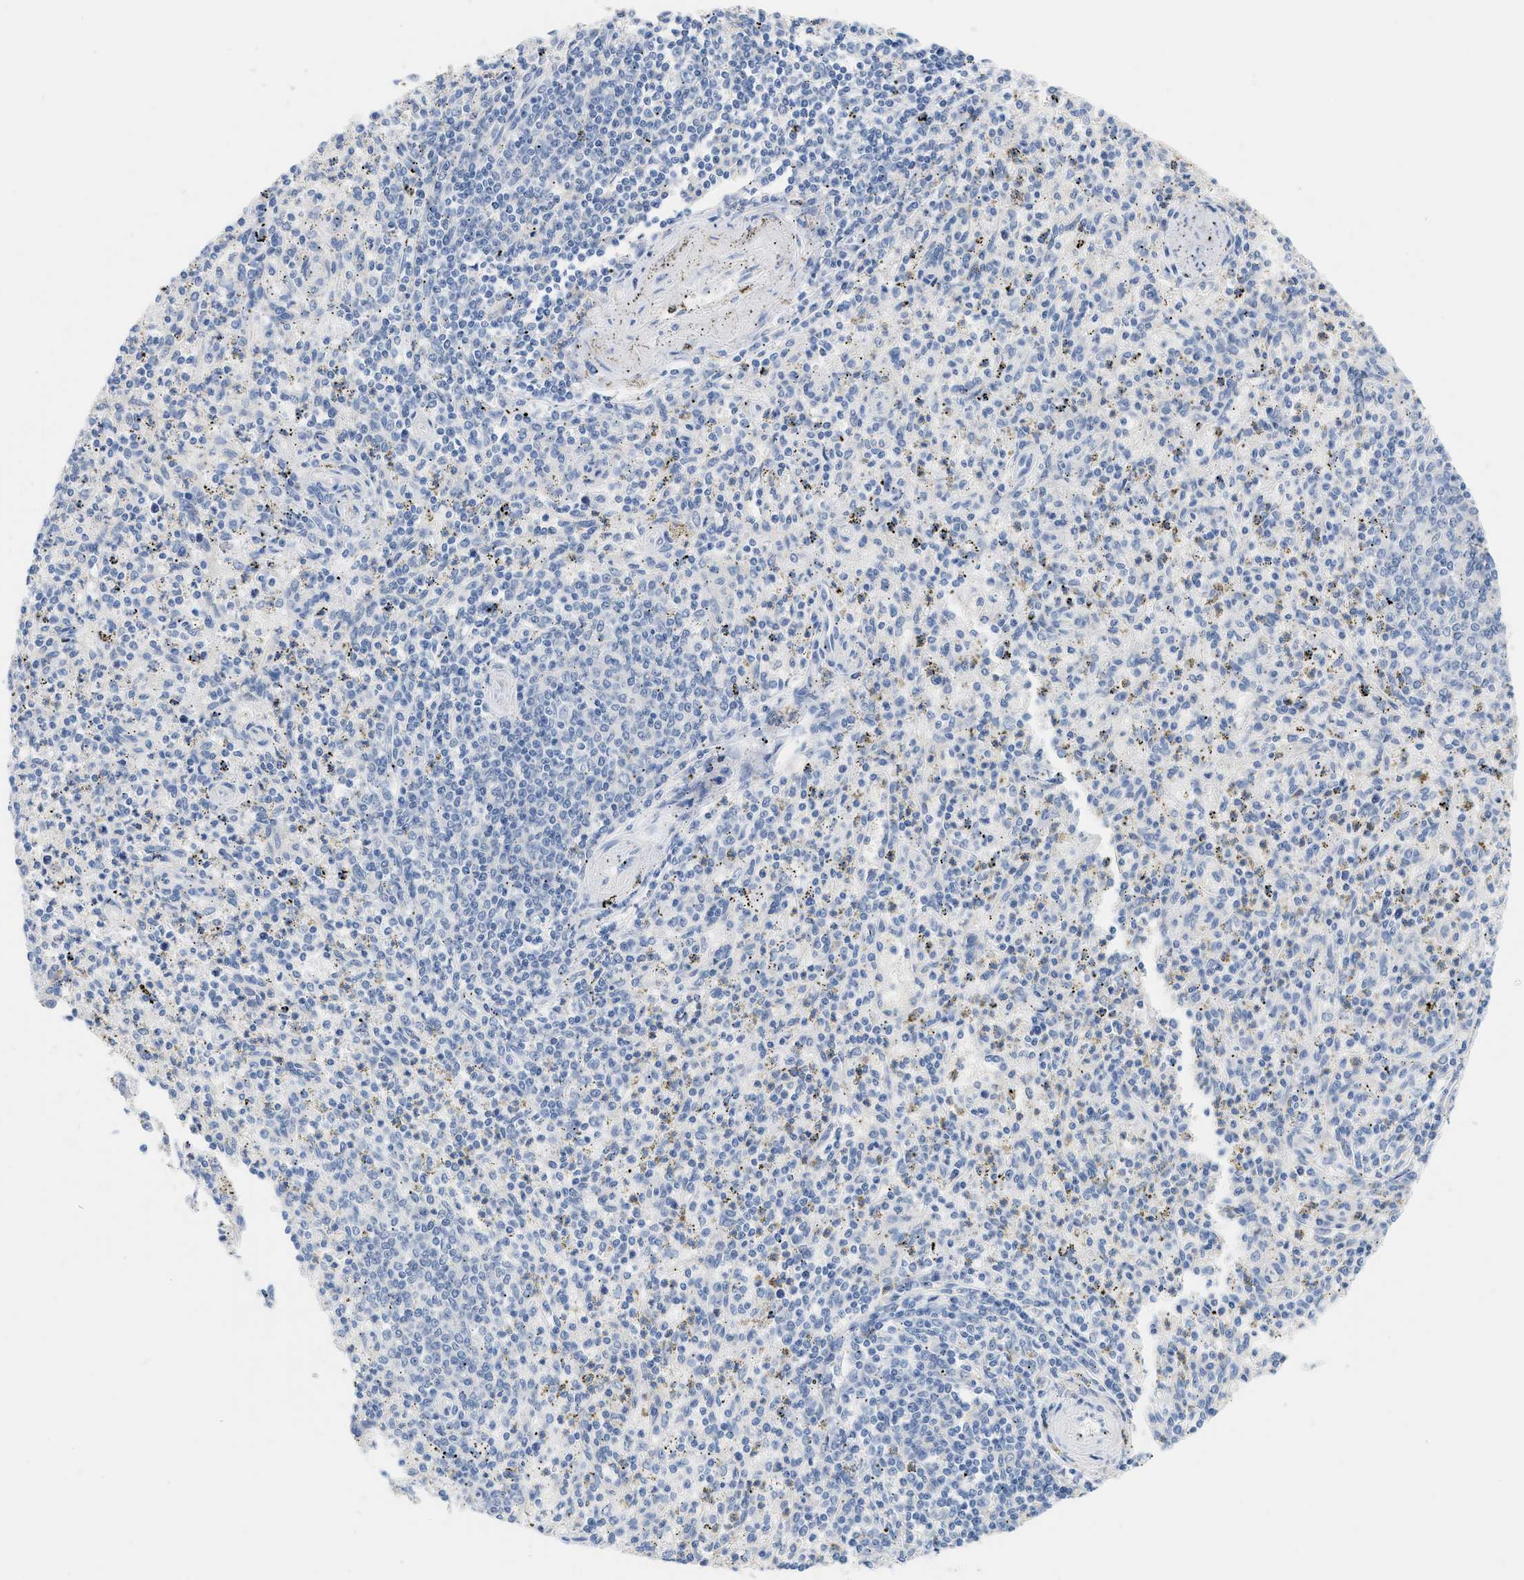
{"staining": {"intensity": "negative", "quantity": "none", "location": "none"}, "tissue": "spleen", "cell_type": "Cells in red pulp", "image_type": "normal", "snomed": [{"axis": "morphology", "description": "Normal tissue, NOS"}, {"axis": "topography", "description": "Spleen"}], "caption": "Immunohistochemistry (IHC) of benign human spleen displays no positivity in cells in red pulp.", "gene": "PAPPA", "patient": {"sex": "male", "age": 72}}